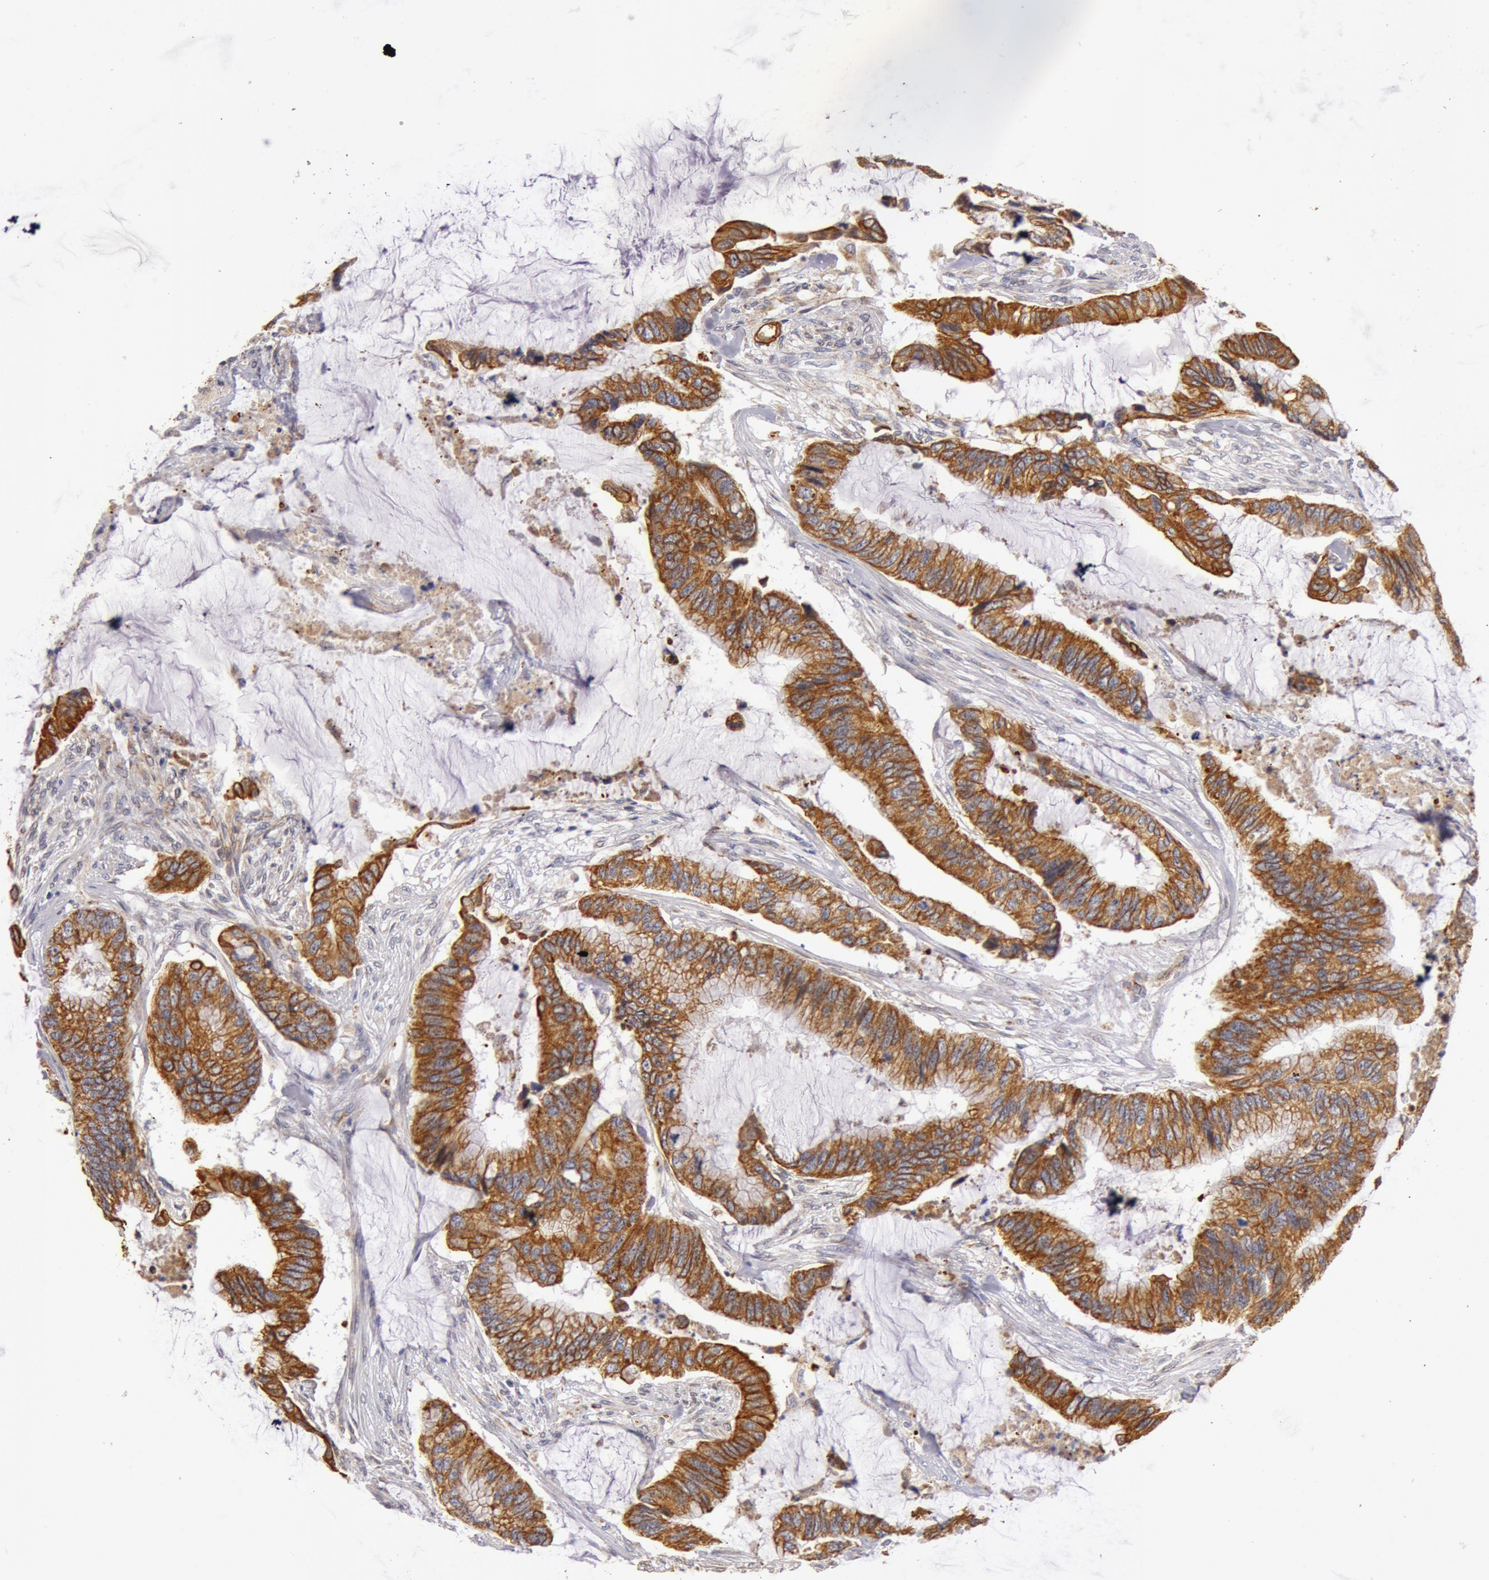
{"staining": {"intensity": "moderate", "quantity": ">75%", "location": "cytoplasmic/membranous"}, "tissue": "colorectal cancer", "cell_type": "Tumor cells", "image_type": "cancer", "snomed": [{"axis": "morphology", "description": "Adenocarcinoma, NOS"}, {"axis": "topography", "description": "Rectum"}], "caption": "Approximately >75% of tumor cells in colorectal cancer (adenocarcinoma) exhibit moderate cytoplasmic/membranous protein expression as visualized by brown immunohistochemical staining.", "gene": "KRT18", "patient": {"sex": "female", "age": 59}}